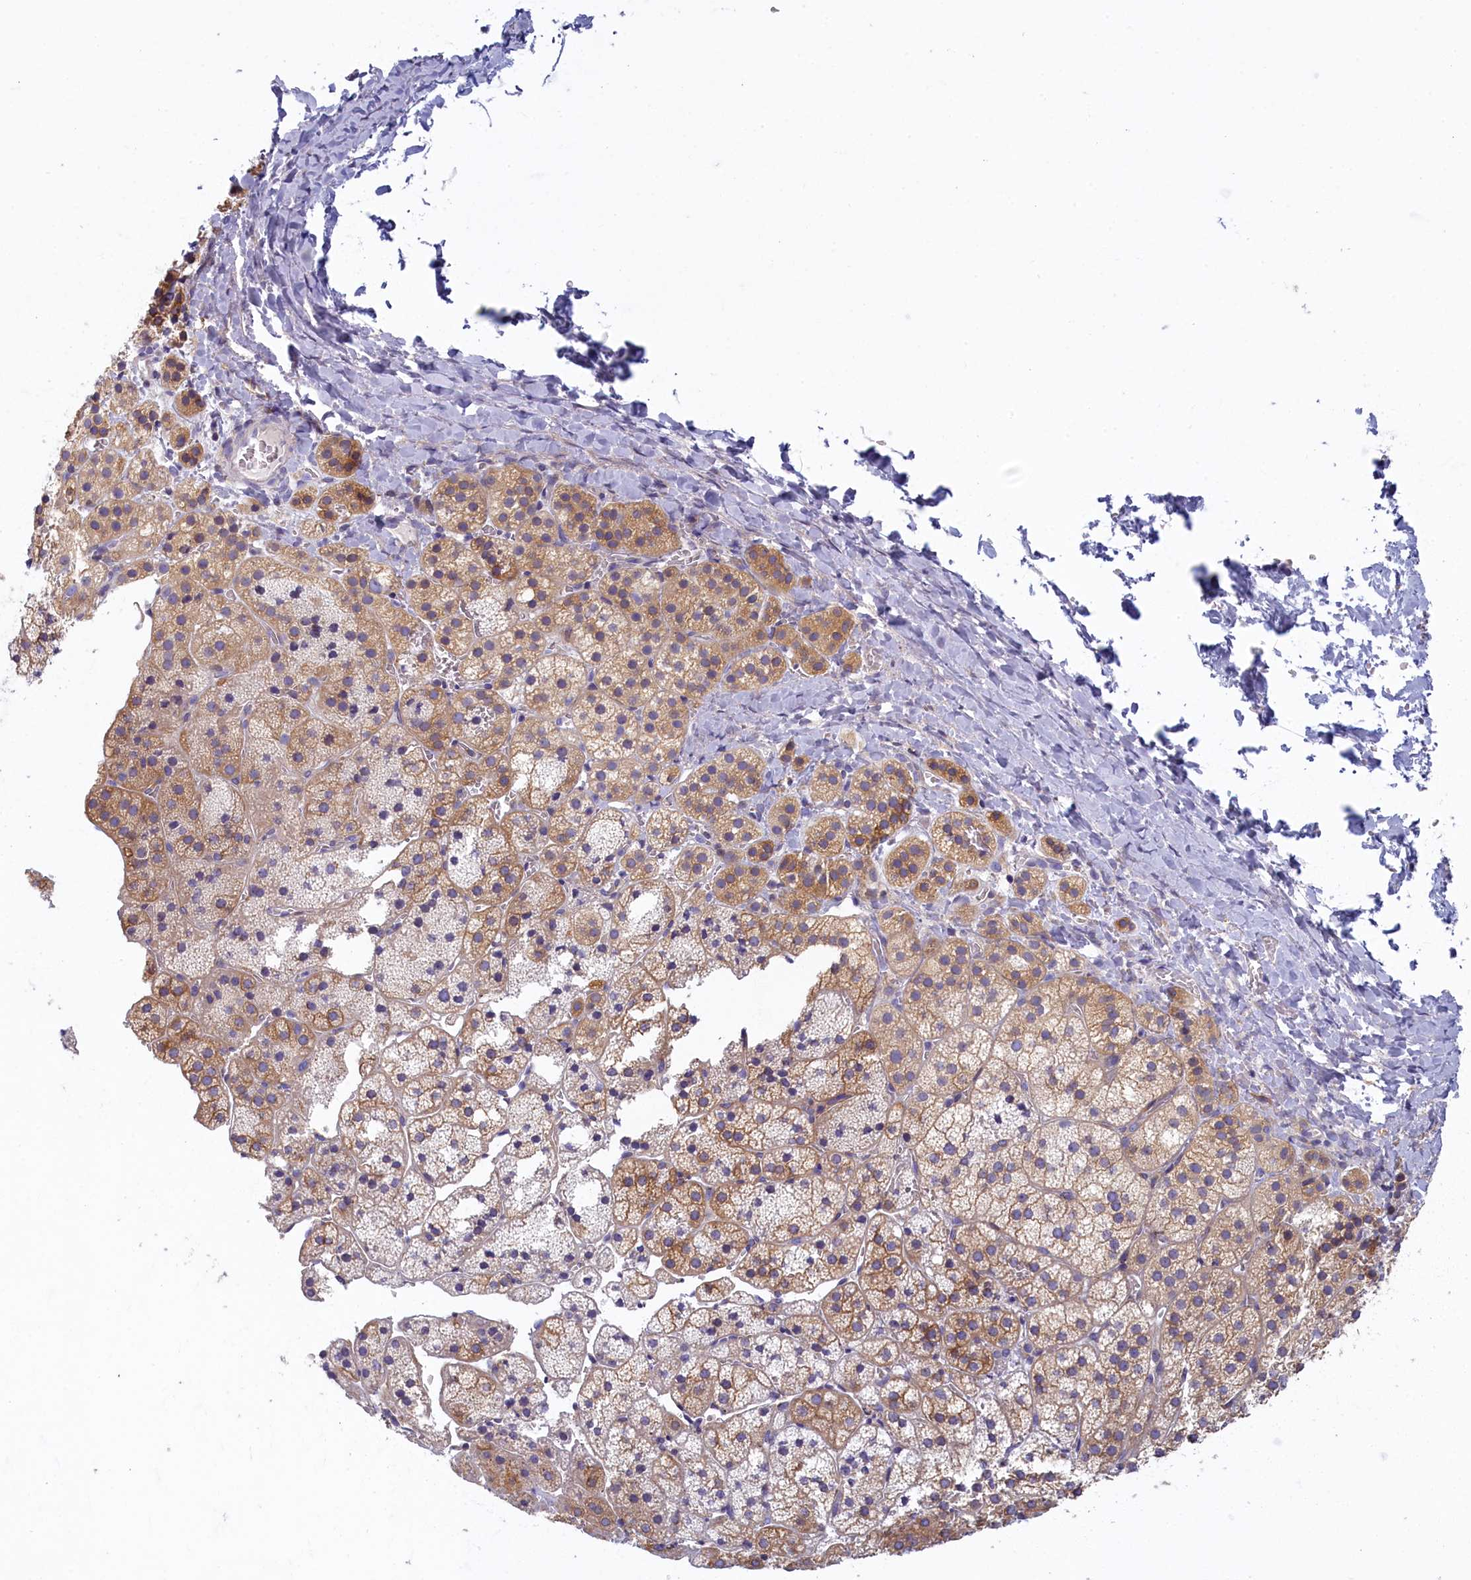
{"staining": {"intensity": "moderate", "quantity": "25%-75%", "location": "cytoplasmic/membranous"}, "tissue": "adrenal gland", "cell_type": "Glandular cells", "image_type": "normal", "snomed": [{"axis": "morphology", "description": "Normal tissue, NOS"}, {"axis": "topography", "description": "Adrenal gland"}], "caption": "Immunohistochemical staining of normal human adrenal gland displays 25%-75% levels of moderate cytoplasmic/membranous protein expression in about 25%-75% of glandular cells. (DAB IHC, brown staining for protein, blue staining for nuclei).", "gene": "NOL10", "patient": {"sex": "female", "age": 44}}